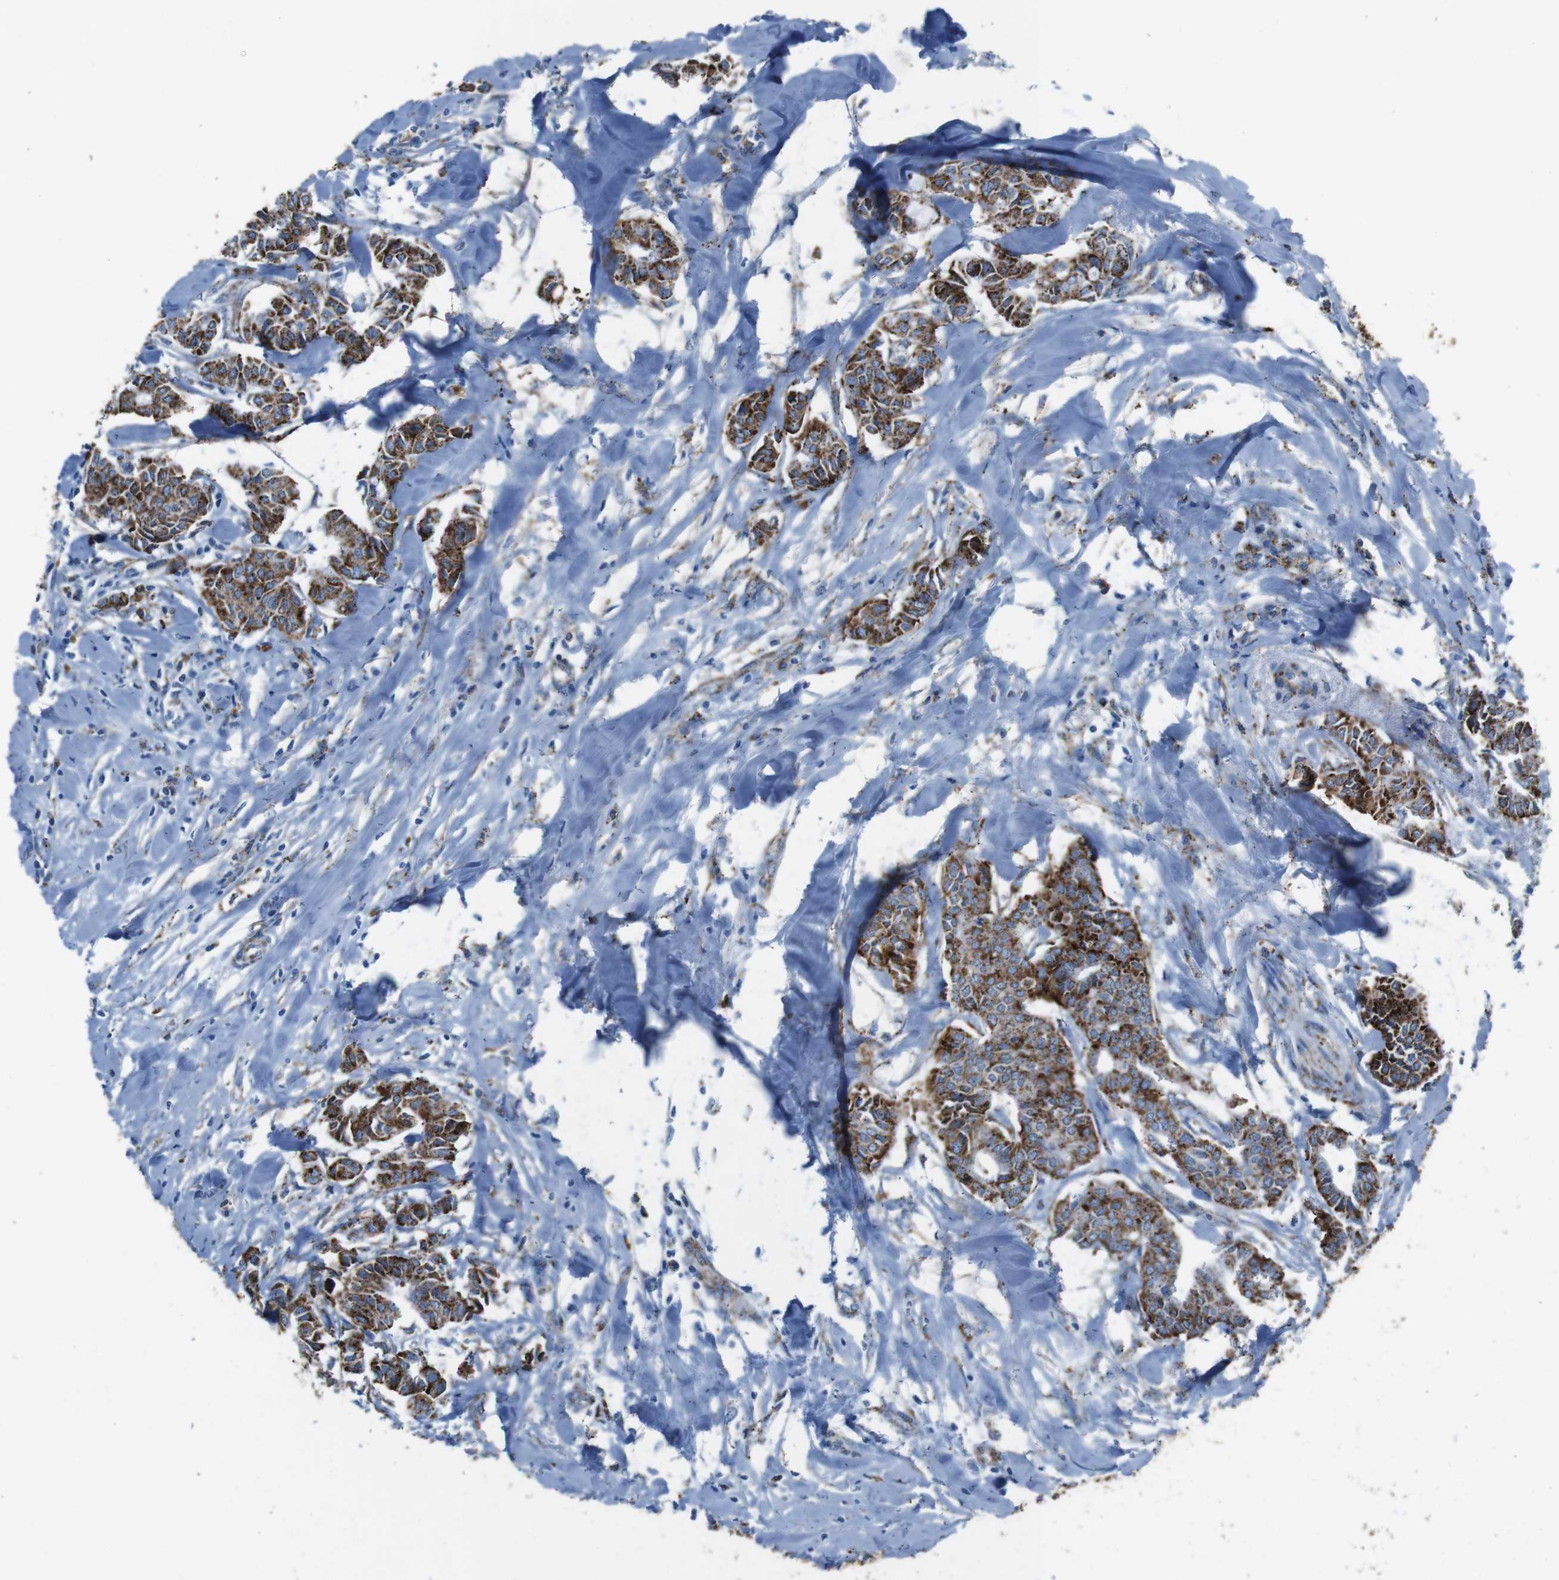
{"staining": {"intensity": "strong", "quantity": ">75%", "location": "cytoplasmic/membranous"}, "tissue": "head and neck cancer", "cell_type": "Tumor cells", "image_type": "cancer", "snomed": [{"axis": "morphology", "description": "Adenocarcinoma, NOS"}, {"axis": "topography", "description": "Salivary gland"}, {"axis": "topography", "description": "Head-Neck"}], "caption": "A micrograph of human adenocarcinoma (head and neck) stained for a protein shows strong cytoplasmic/membranous brown staining in tumor cells.", "gene": "SCARB2", "patient": {"sex": "female", "age": 59}}